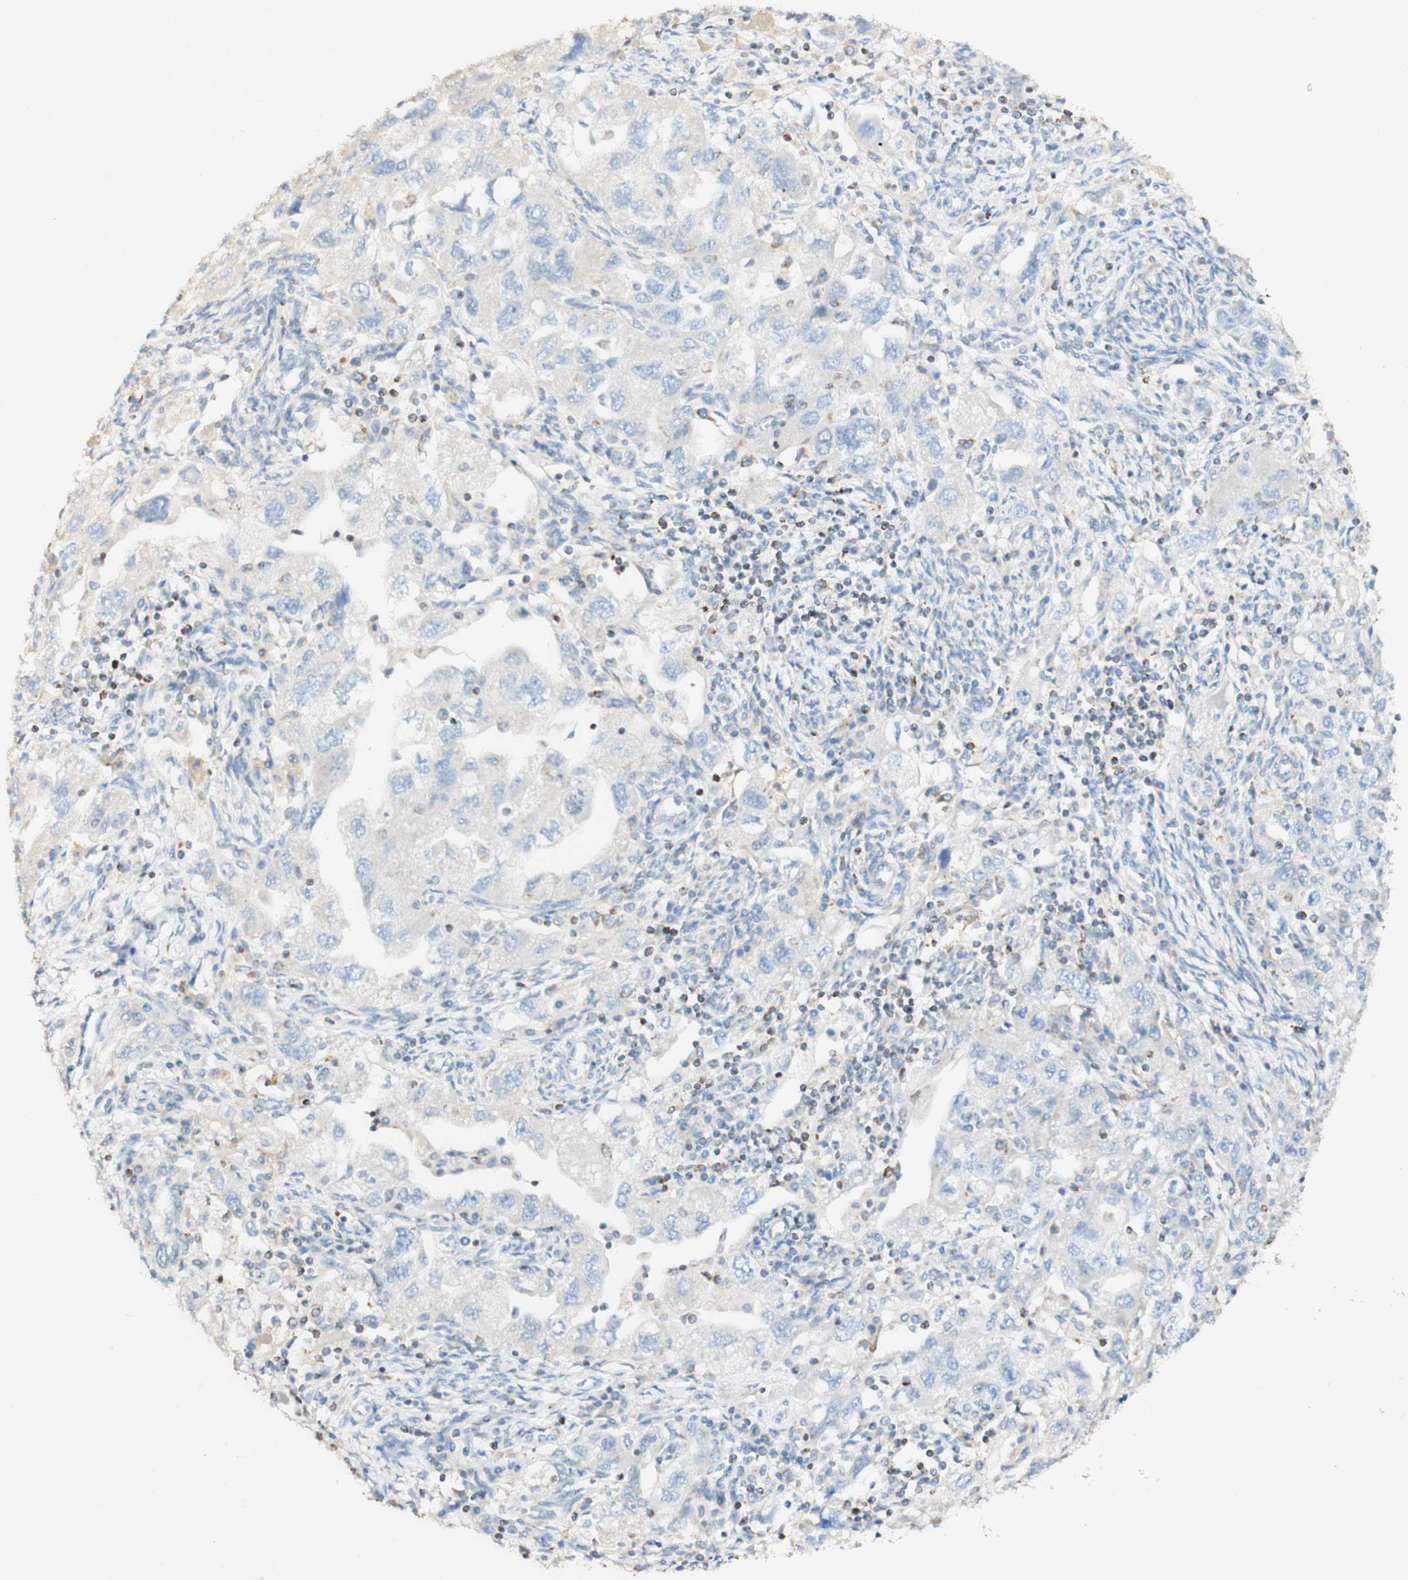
{"staining": {"intensity": "negative", "quantity": "none", "location": "none"}, "tissue": "ovarian cancer", "cell_type": "Tumor cells", "image_type": "cancer", "snomed": [{"axis": "morphology", "description": "Carcinoma, NOS"}, {"axis": "morphology", "description": "Cystadenocarcinoma, serous, NOS"}, {"axis": "topography", "description": "Ovary"}], "caption": "This is an immunohistochemistry (IHC) micrograph of human ovarian cancer. There is no positivity in tumor cells.", "gene": "OXCT1", "patient": {"sex": "female", "age": 69}}